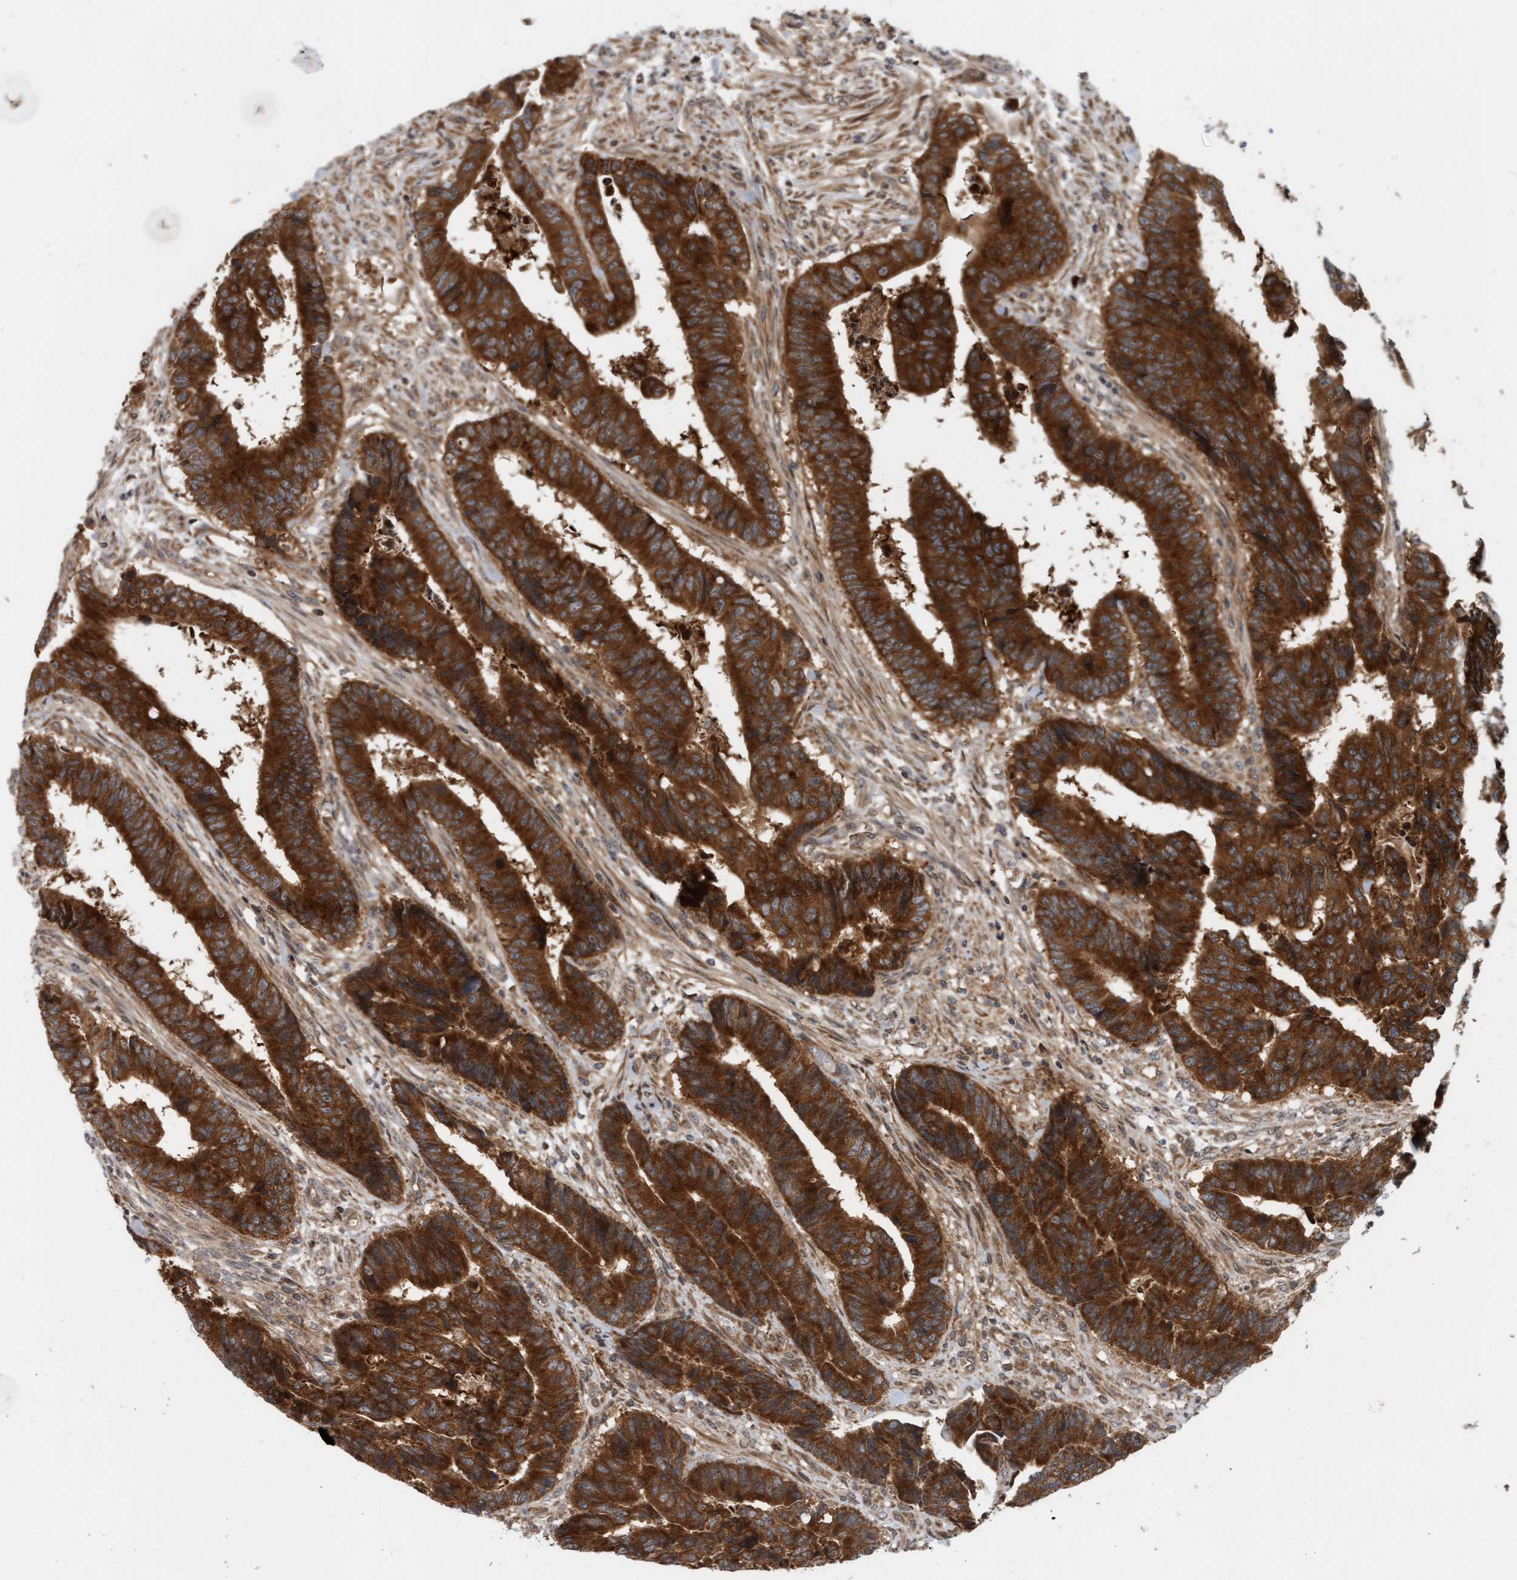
{"staining": {"intensity": "strong", "quantity": ">75%", "location": "cytoplasmic/membranous"}, "tissue": "colorectal cancer", "cell_type": "Tumor cells", "image_type": "cancer", "snomed": [{"axis": "morphology", "description": "Adenocarcinoma, NOS"}, {"axis": "topography", "description": "Rectum"}], "caption": "Immunohistochemical staining of colorectal cancer reveals strong cytoplasmic/membranous protein staining in about >75% of tumor cells. (DAB (3,3'-diaminobenzidine) IHC with brightfield microscopy, high magnification).", "gene": "BAHCC1", "patient": {"sex": "male", "age": 84}}